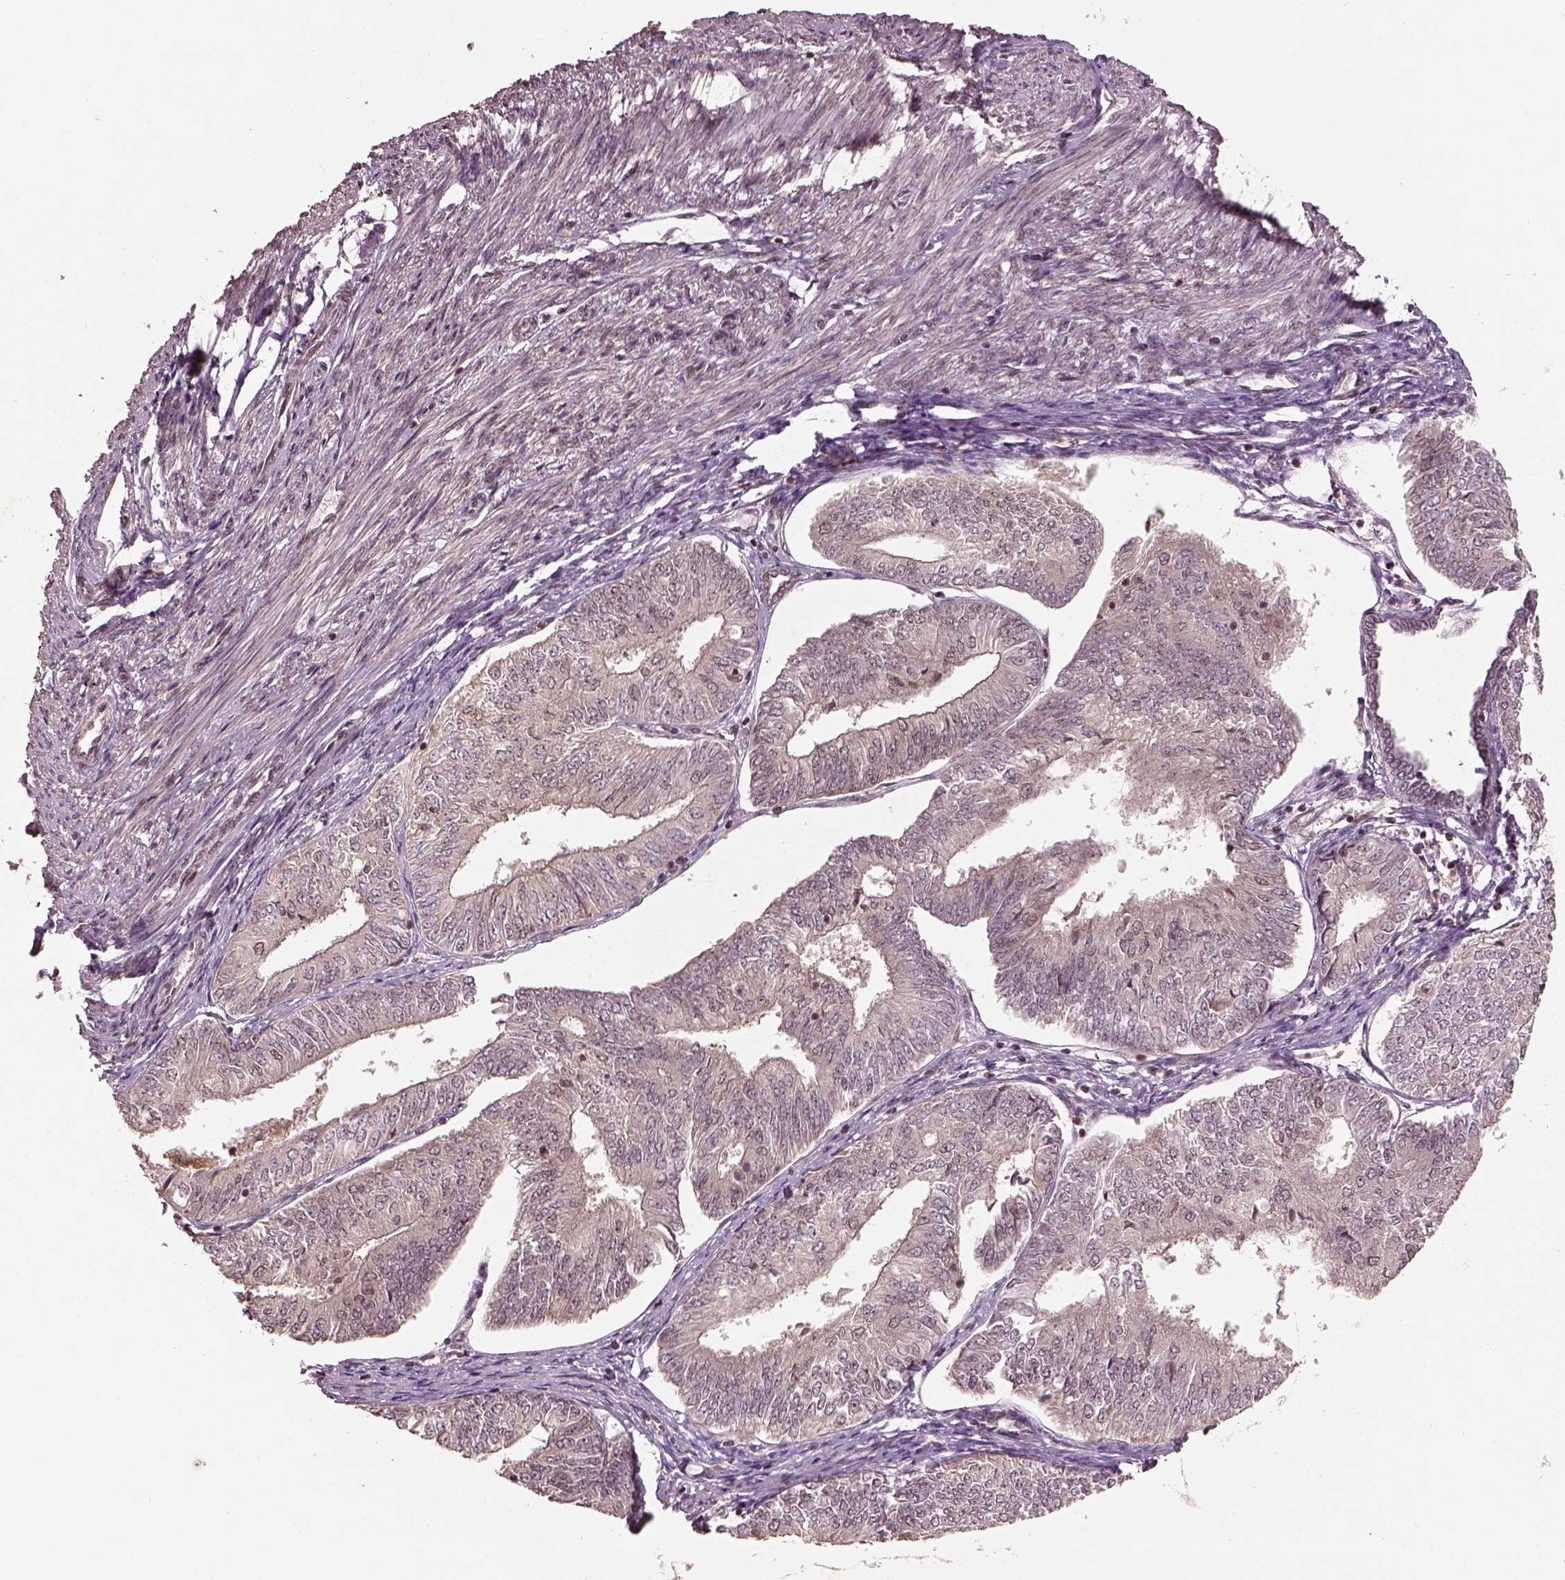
{"staining": {"intensity": "negative", "quantity": "none", "location": "none"}, "tissue": "endometrial cancer", "cell_type": "Tumor cells", "image_type": "cancer", "snomed": [{"axis": "morphology", "description": "Adenocarcinoma, NOS"}, {"axis": "topography", "description": "Endometrium"}], "caption": "IHC histopathology image of neoplastic tissue: adenocarcinoma (endometrial) stained with DAB reveals no significant protein staining in tumor cells.", "gene": "BRD9", "patient": {"sex": "female", "age": 58}}